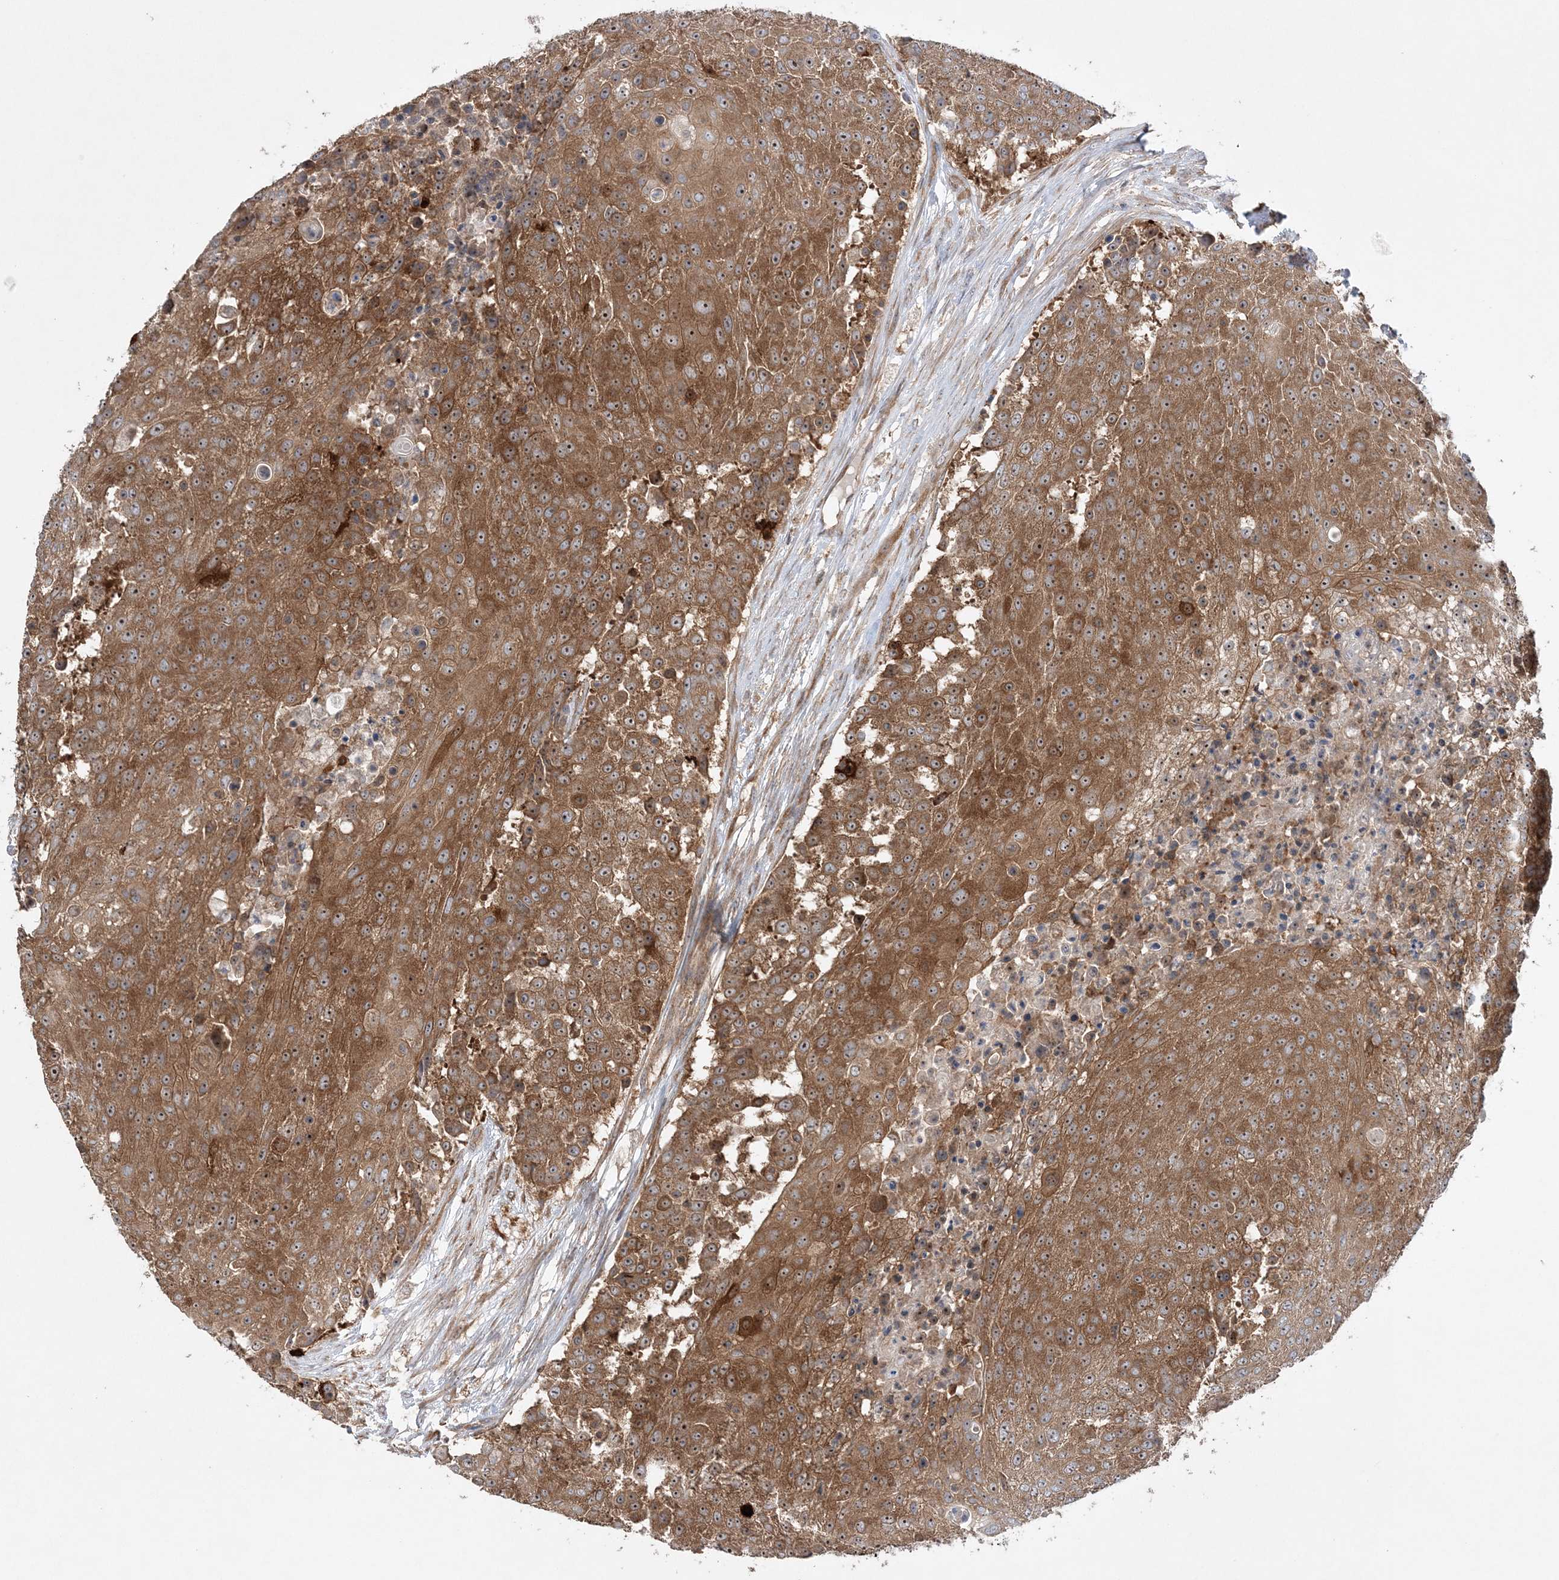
{"staining": {"intensity": "moderate", "quantity": ">75%", "location": "cytoplasmic/membranous,nuclear"}, "tissue": "urothelial cancer", "cell_type": "Tumor cells", "image_type": "cancer", "snomed": [{"axis": "morphology", "description": "Urothelial carcinoma, High grade"}, {"axis": "topography", "description": "Urinary bladder"}], "caption": "Approximately >75% of tumor cells in human high-grade urothelial carcinoma reveal moderate cytoplasmic/membranous and nuclear protein expression as visualized by brown immunohistochemical staining.", "gene": "ACAP2", "patient": {"sex": "female", "age": 63}}